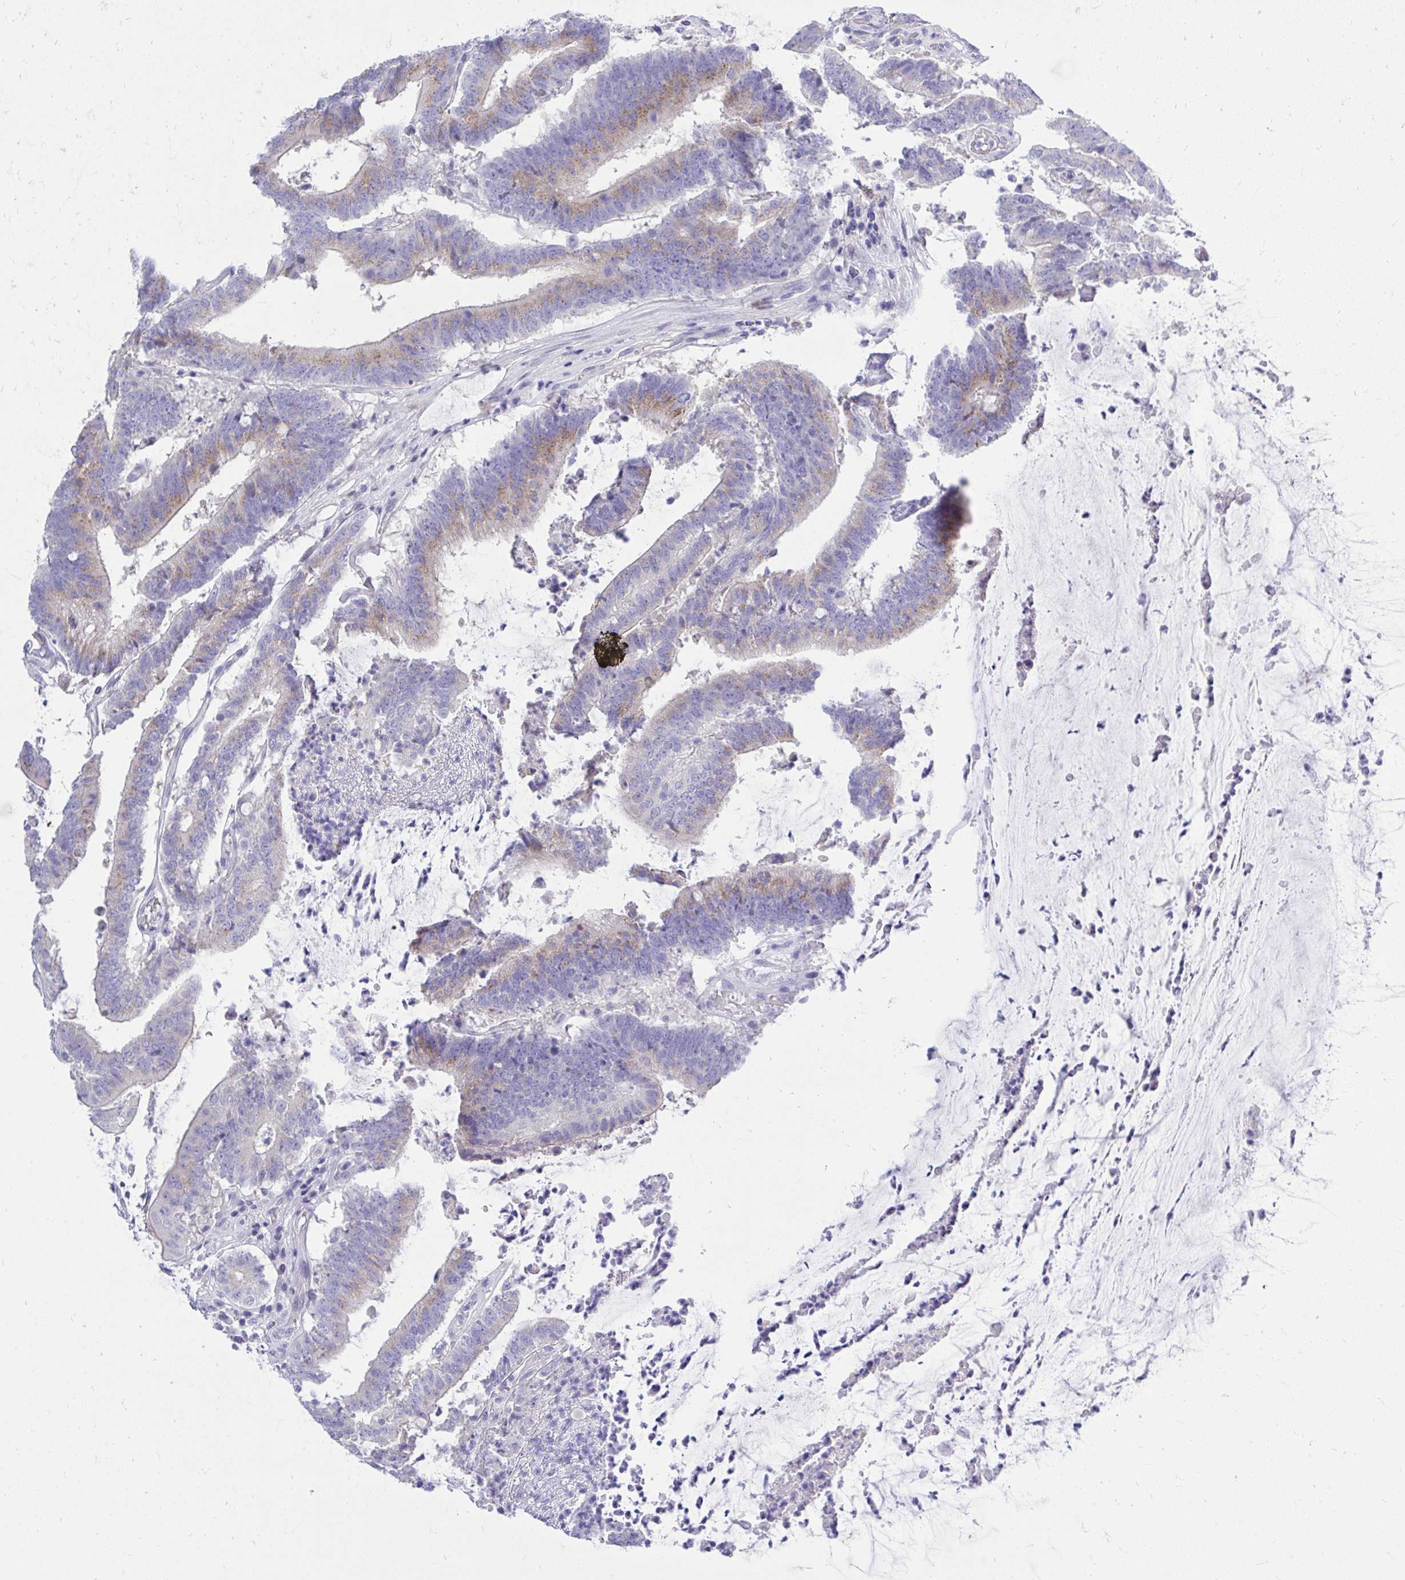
{"staining": {"intensity": "weak", "quantity": "25%-75%", "location": "cytoplasmic/membranous"}, "tissue": "colorectal cancer", "cell_type": "Tumor cells", "image_type": "cancer", "snomed": [{"axis": "morphology", "description": "Adenocarcinoma, NOS"}, {"axis": "topography", "description": "Colon"}], "caption": "Immunohistochemistry (IHC) photomicrograph of neoplastic tissue: colorectal cancer (adenocarcinoma) stained using immunohistochemistry (IHC) displays low levels of weak protein expression localized specifically in the cytoplasmic/membranous of tumor cells, appearing as a cytoplasmic/membranous brown color.", "gene": "PSD", "patient": {"sex": "female", "age": 43}}